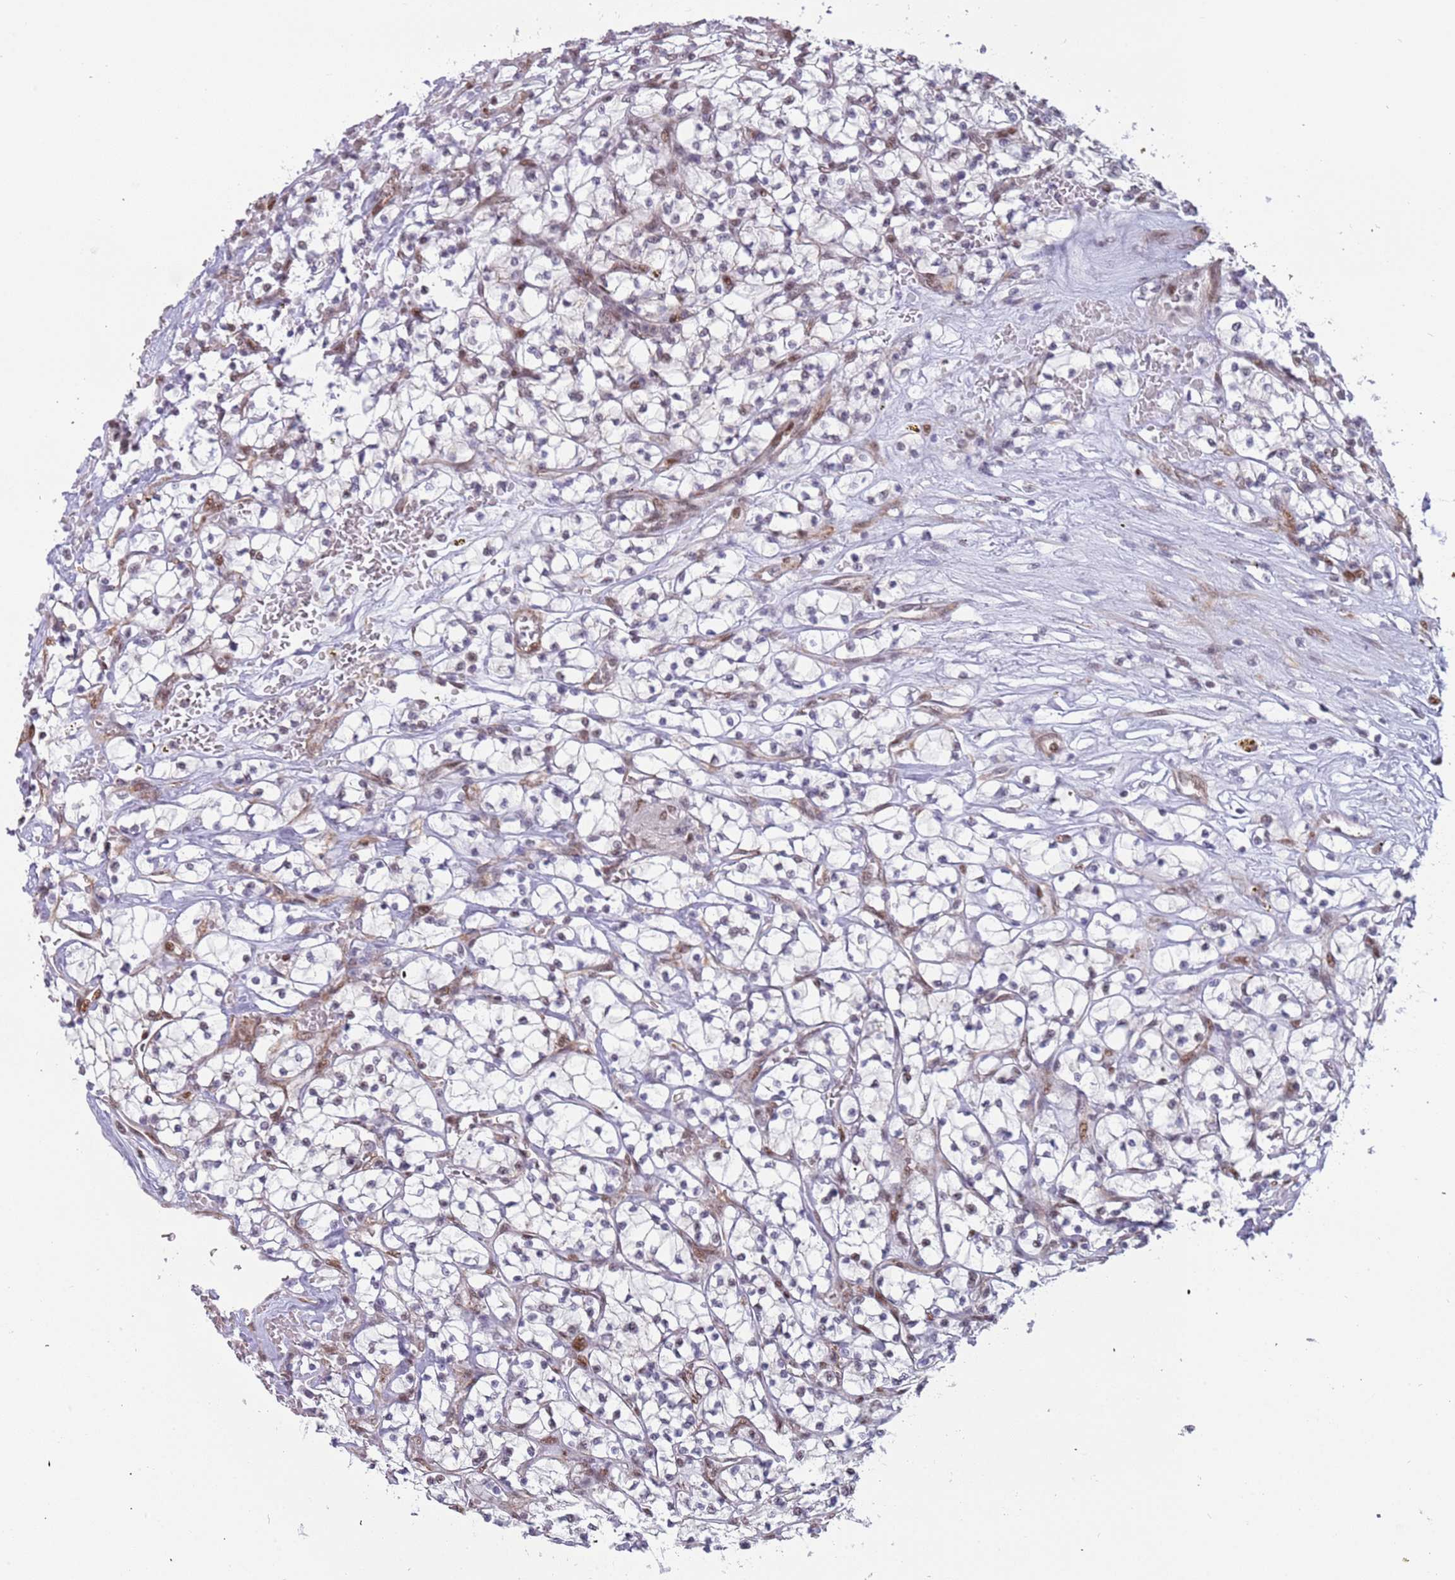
{"staining": {"intensity": "negative", "quantity": "none", "location": "none"}, "tissue": "renal cancer", "cell_type": "Tumor cells", "image_type": "cancer", "snomed": [{"axis": "morphology", "description": "Adenocarcinoma, NOS"}, {"axis": "topography", "description": "Kidney"}], "caption": "Tumor cells are negative for brown protein staining in renal adenocarcinoma.", "gene": "LRMDA", "patient": {"sex": "female", "age": 64}}